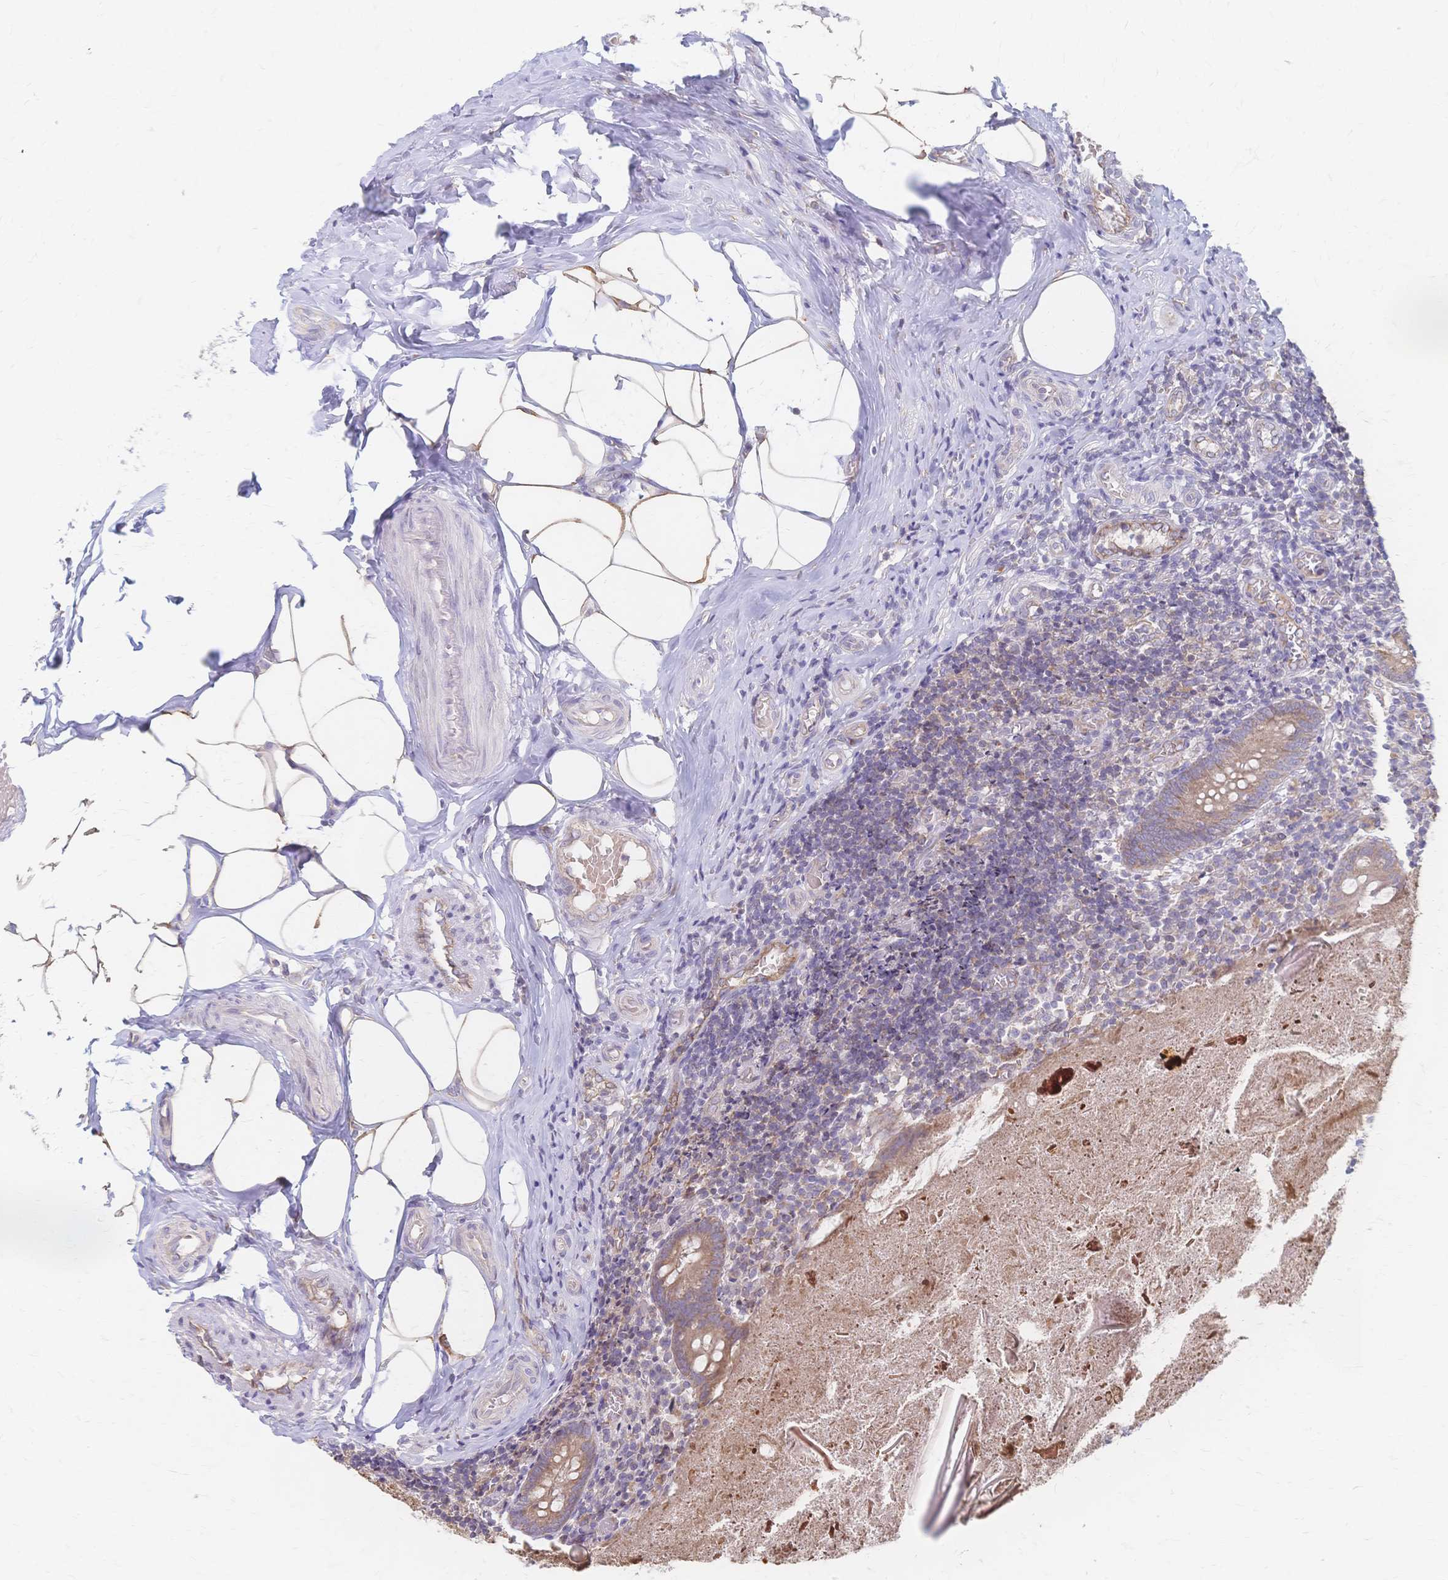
{"staining": {"intensity": "moderate", "quantity": "25%-75%", "location": "cytoplasmic/membranous"}, "tissue": "appendix", "cell_type": "Glandular cells", "image_type": "normal", "snomed": [{"axis": "morphology", "description": "Normal tissue, NOS"}, {"axis": "topography", "description": "Appendix"}], "caption": "This micrograph exhibits IHC staining of normal appendix, with medium moderate cytoplasmic/membranous positivity in about 25%-75% of glandular cells.", "gene": "CYB5A", "patient": {"sex": "female", "age": 17}}